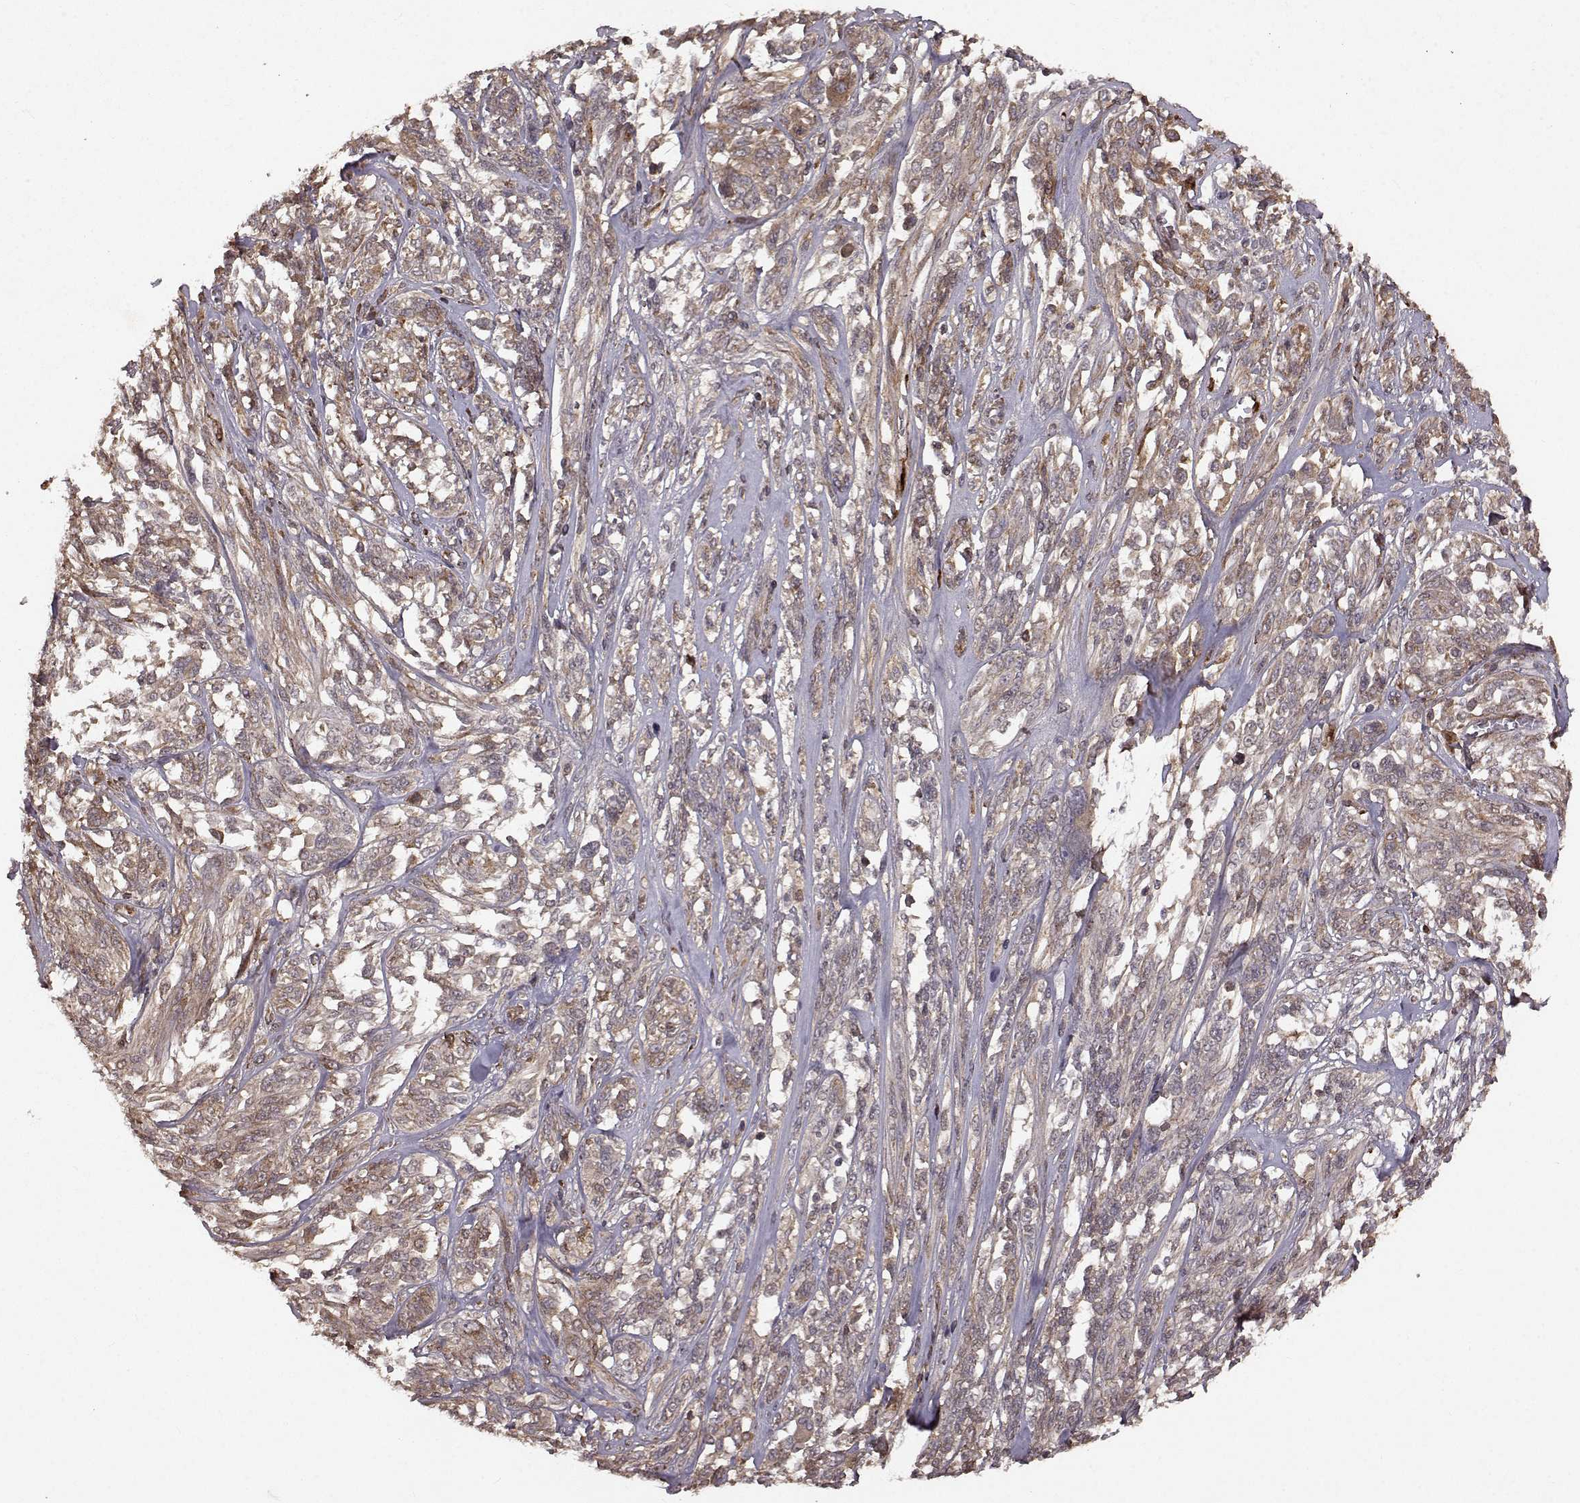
{"staining": {"intensity": "moderate", "quantity": "<25%", "location": "cytoplasmic/membranous"}, "tissue": "melanoma", "cell_type": "Tumor cells", "image_type": "cancer", "snomed": [{"axis": "morphology", "description": "Malignant melanoma, NOS"}, {"axis": "topography", "description": "Skin"}], "caption": "A micrograph showing moderate cytoplasmic/membranous staining in approximately <25% of tumor cells in malignant melanoma, as visualized by brown immunohistochemical staining.", "gene": "FSTL1", "patient": {"sex": "female", "age": 91}}